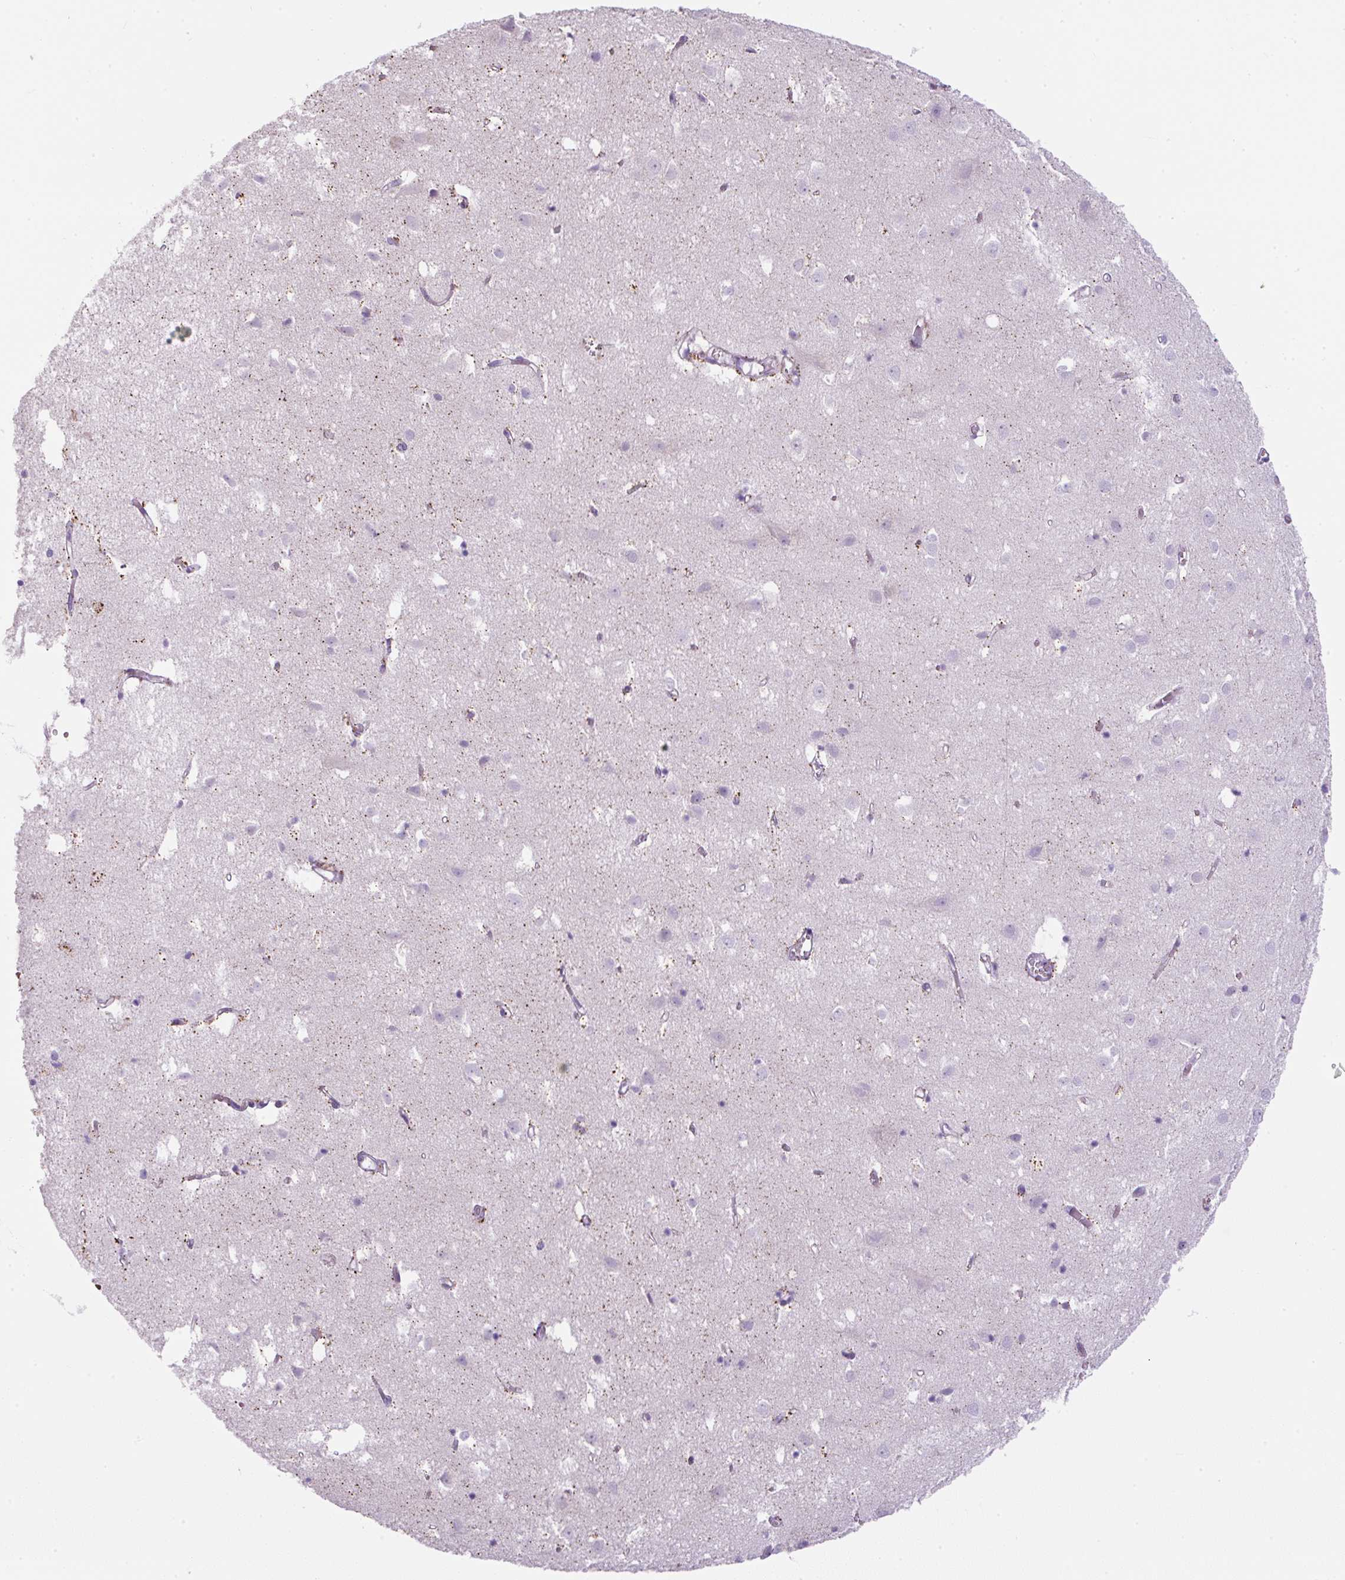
{"staining": {"intensity": "negative", "quantity": "none", "location": "none"}, "tissue": "cerebral cortex", "cell_type": "Endothelial cells", "image_type": "normal", "snomed": [{"axis": "morphology", "description": "Normal tissue, NOS"}, {"axis": "topography", "description": "Cerebral cortex"}], "caption": "Immunohistochemical staining of normal human cerebral cortex displays no significant expression in endothelial cells. (Stains: DAB (3,3'-diaminobenzidine) immunohistochemistry (IHC) with hematoxylin counter stain, Microscopy: brightfield microscopy at high magnification).", "gene": "FGFBP3", "patient": {"sex": "male", "age": 70}}